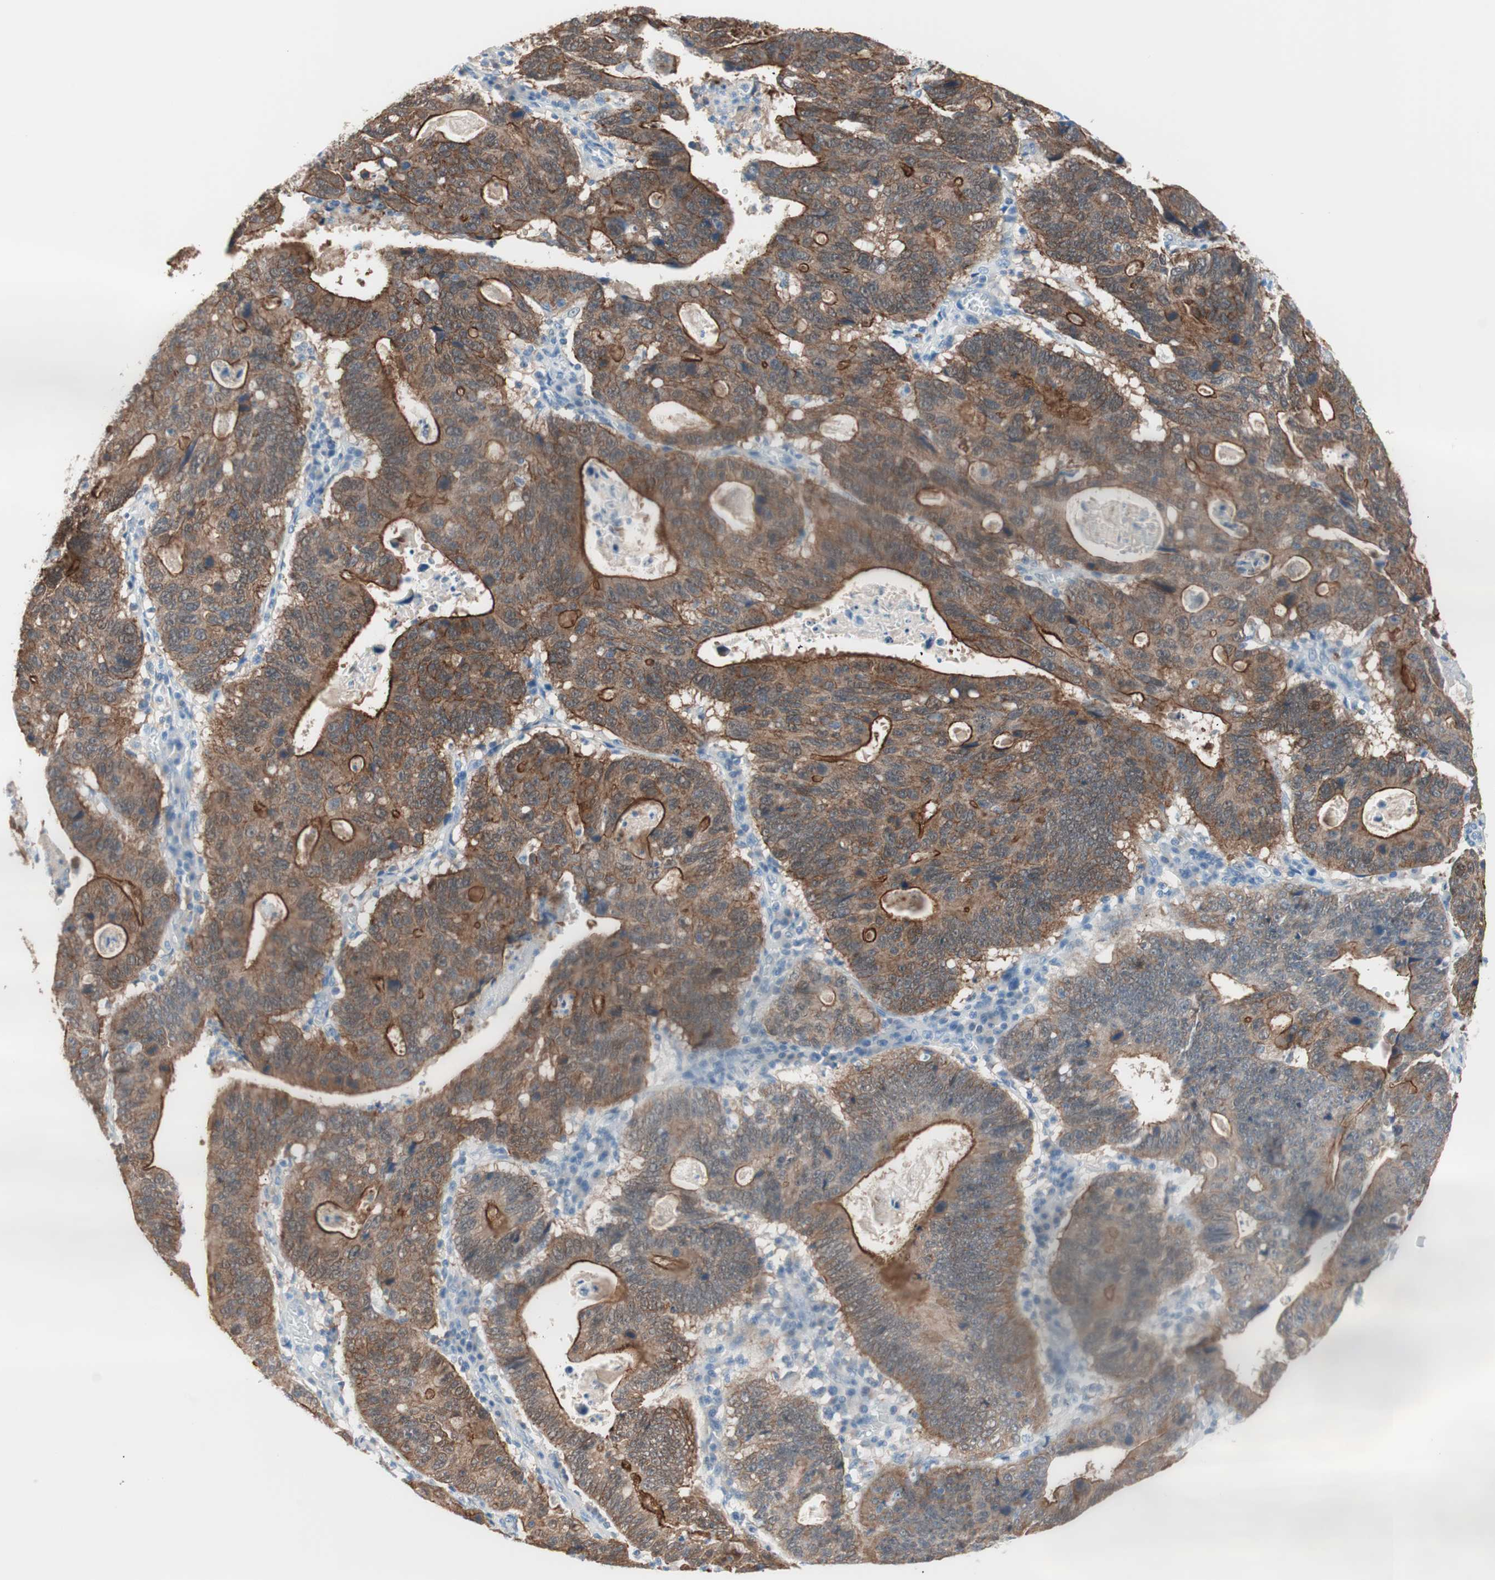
{"staining": {"intensity": "strong", "quantity": ">75%", "location": "cytoplasmic/membranous"}, "tissue": "stomach cancer", "cell_type": "Tumor cells", "image_type": "cancer", "snomed": [{"axis": "morphology", "description": "Adenocarcinoma, NOS"}, {"axis": "topography", "description": "Stomach"}], "caption": "Immunohistochemistry micrograph of stomach cancer stained for a protein (brown), which reveals high levels of strong cytoplasmic/membranous expression in approximately >75% of tumor cells.", "gene": "VIL1", "patient": {"sex": "male", "age": 59}}